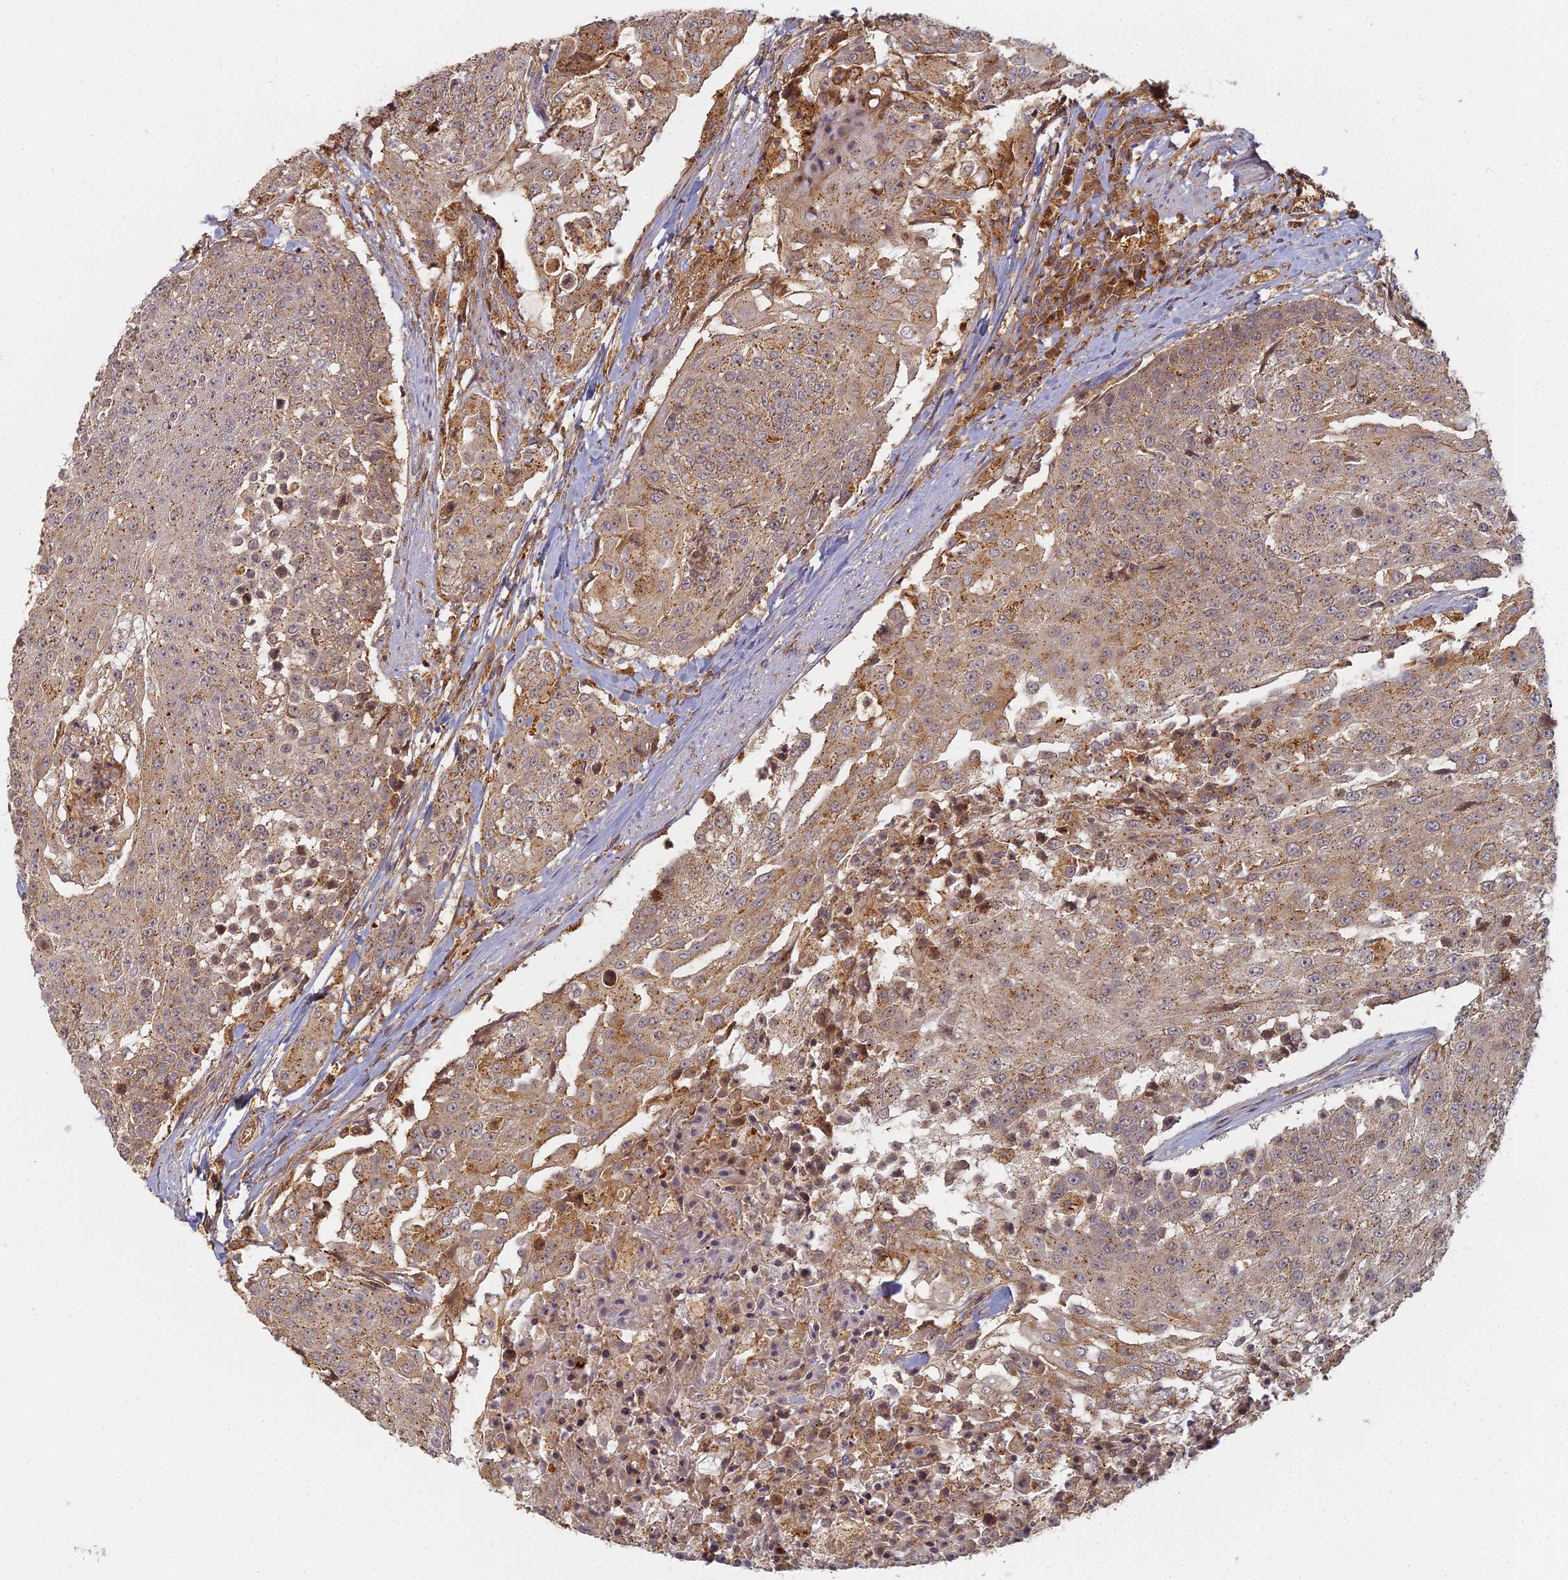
{"staining": {"intensity": "moderate", "quantity": ">75%", "location": "cytoplasmic/membranous"}, "tissue": "urothelial cancer", "cell_type": "Tumor cells", "image_type": "cancer", "snomed": [{"axis": "morphology", "description": "Urothelial carcinoma, High grade"}, {"axis": "topography", "description": "Urinary bladder"}], "caption": "IHC (DAB (3,3'-diaminobenzidine)) staining of urothelial cancer displays moderate cytoplasmic/membranous protein positivity in approximately >75% of tumor cells.", "gene": "INO80D", "patient": {"sex": "female", "age": 63}}